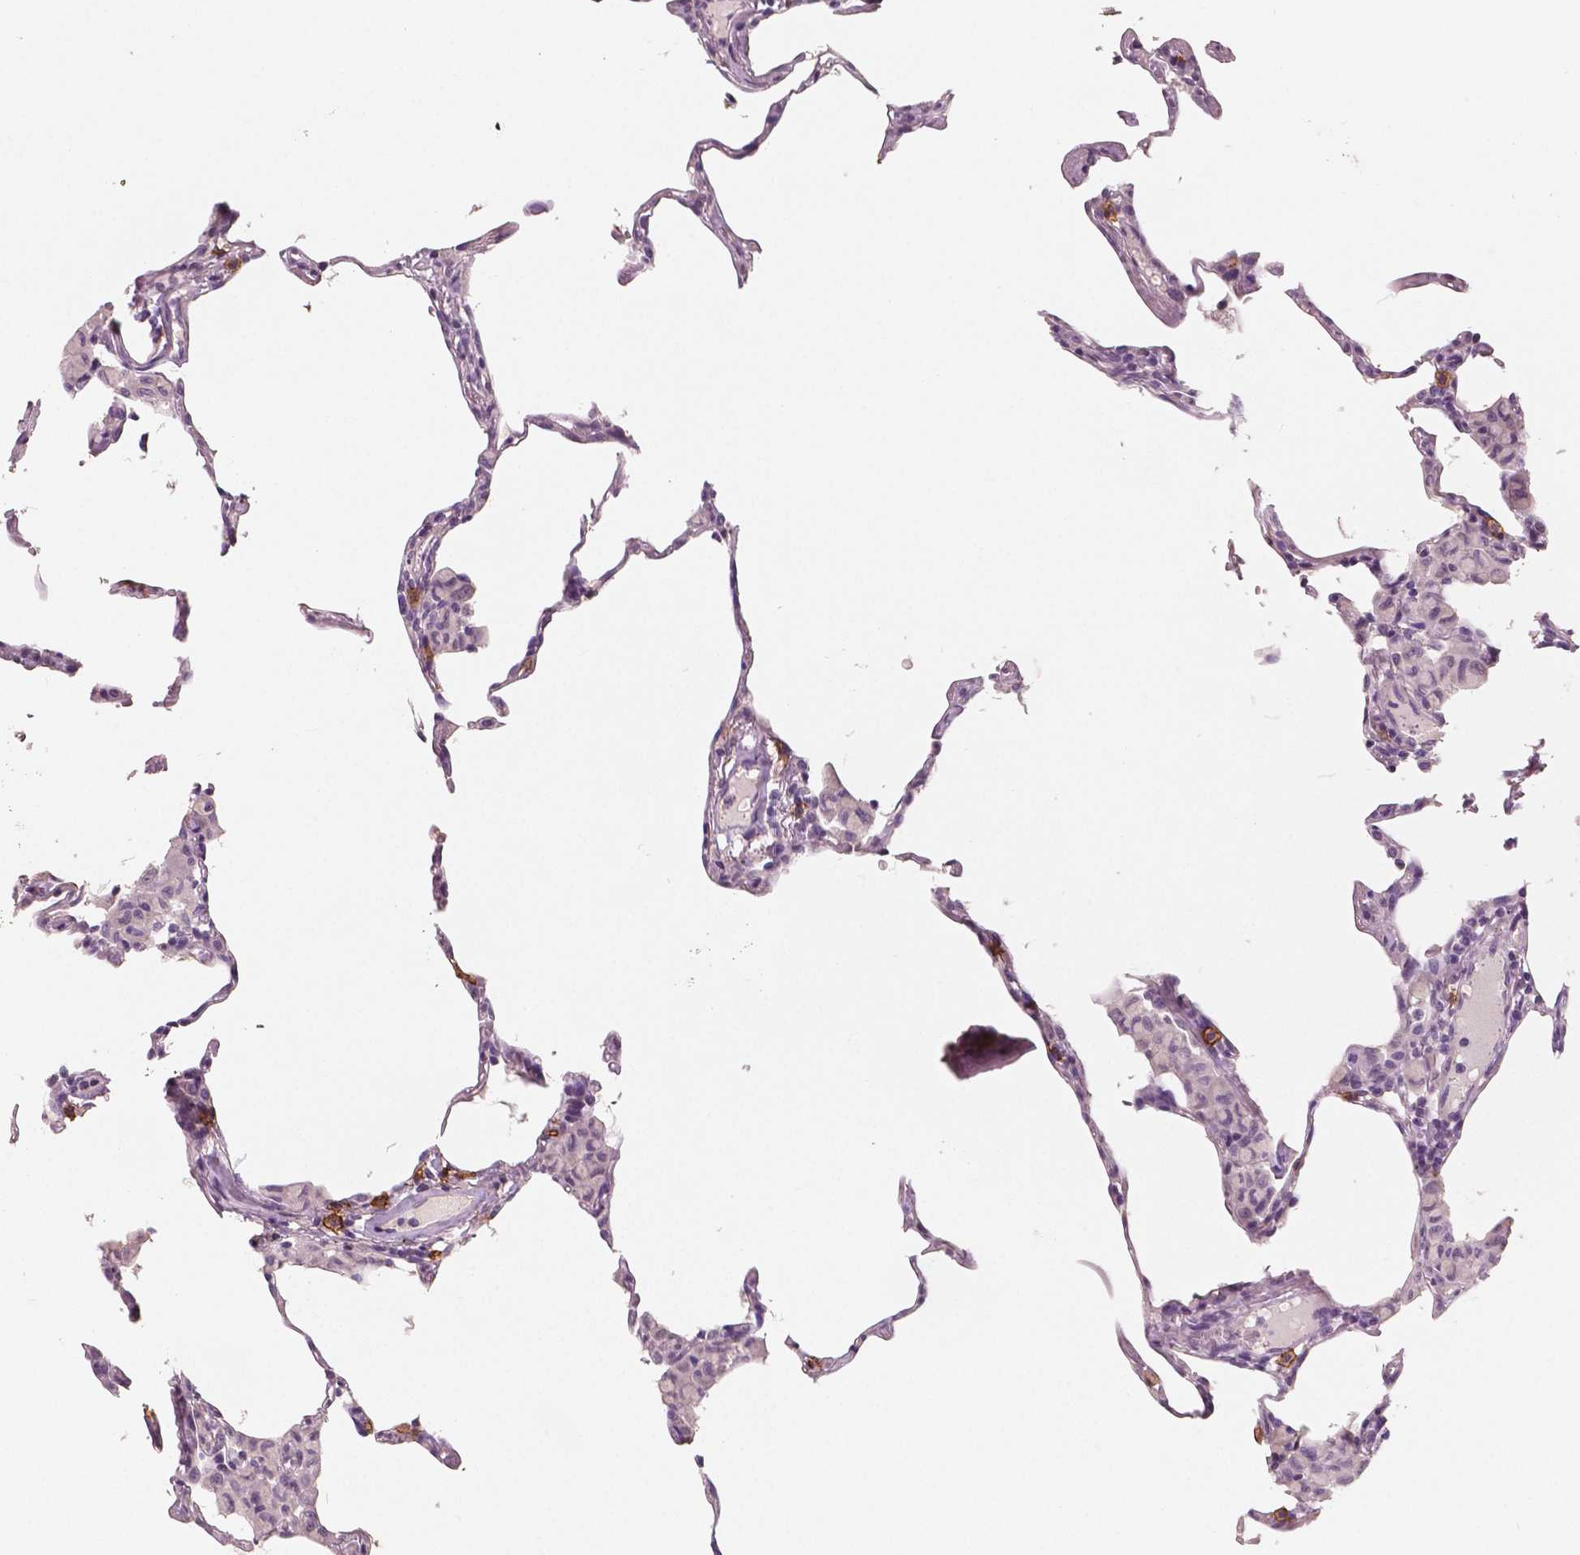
{"staining": {"intensity": "negative", "quantity": "none", "location": "none"}, "tissue": "lung", "cell_type": "Alveolar cells", "image_type": "normal", "snomed": [{"axis": "morphology", "description": "Normal tissue, NOS"}, {"axis": "topography", "description": "Lung"}], "caption": "Immunohistochemistry of unremarkable human lung demonstrates no positivity in alveolar cells. Brightfield microscopy of immunohistochemistry stained with DAB (3,3'-diaminobenzidine) (brown) and hematoxylin (blue), captured at high magnification.", "gene": "KIT", "patient": {"sex": "female", "age": 57}}